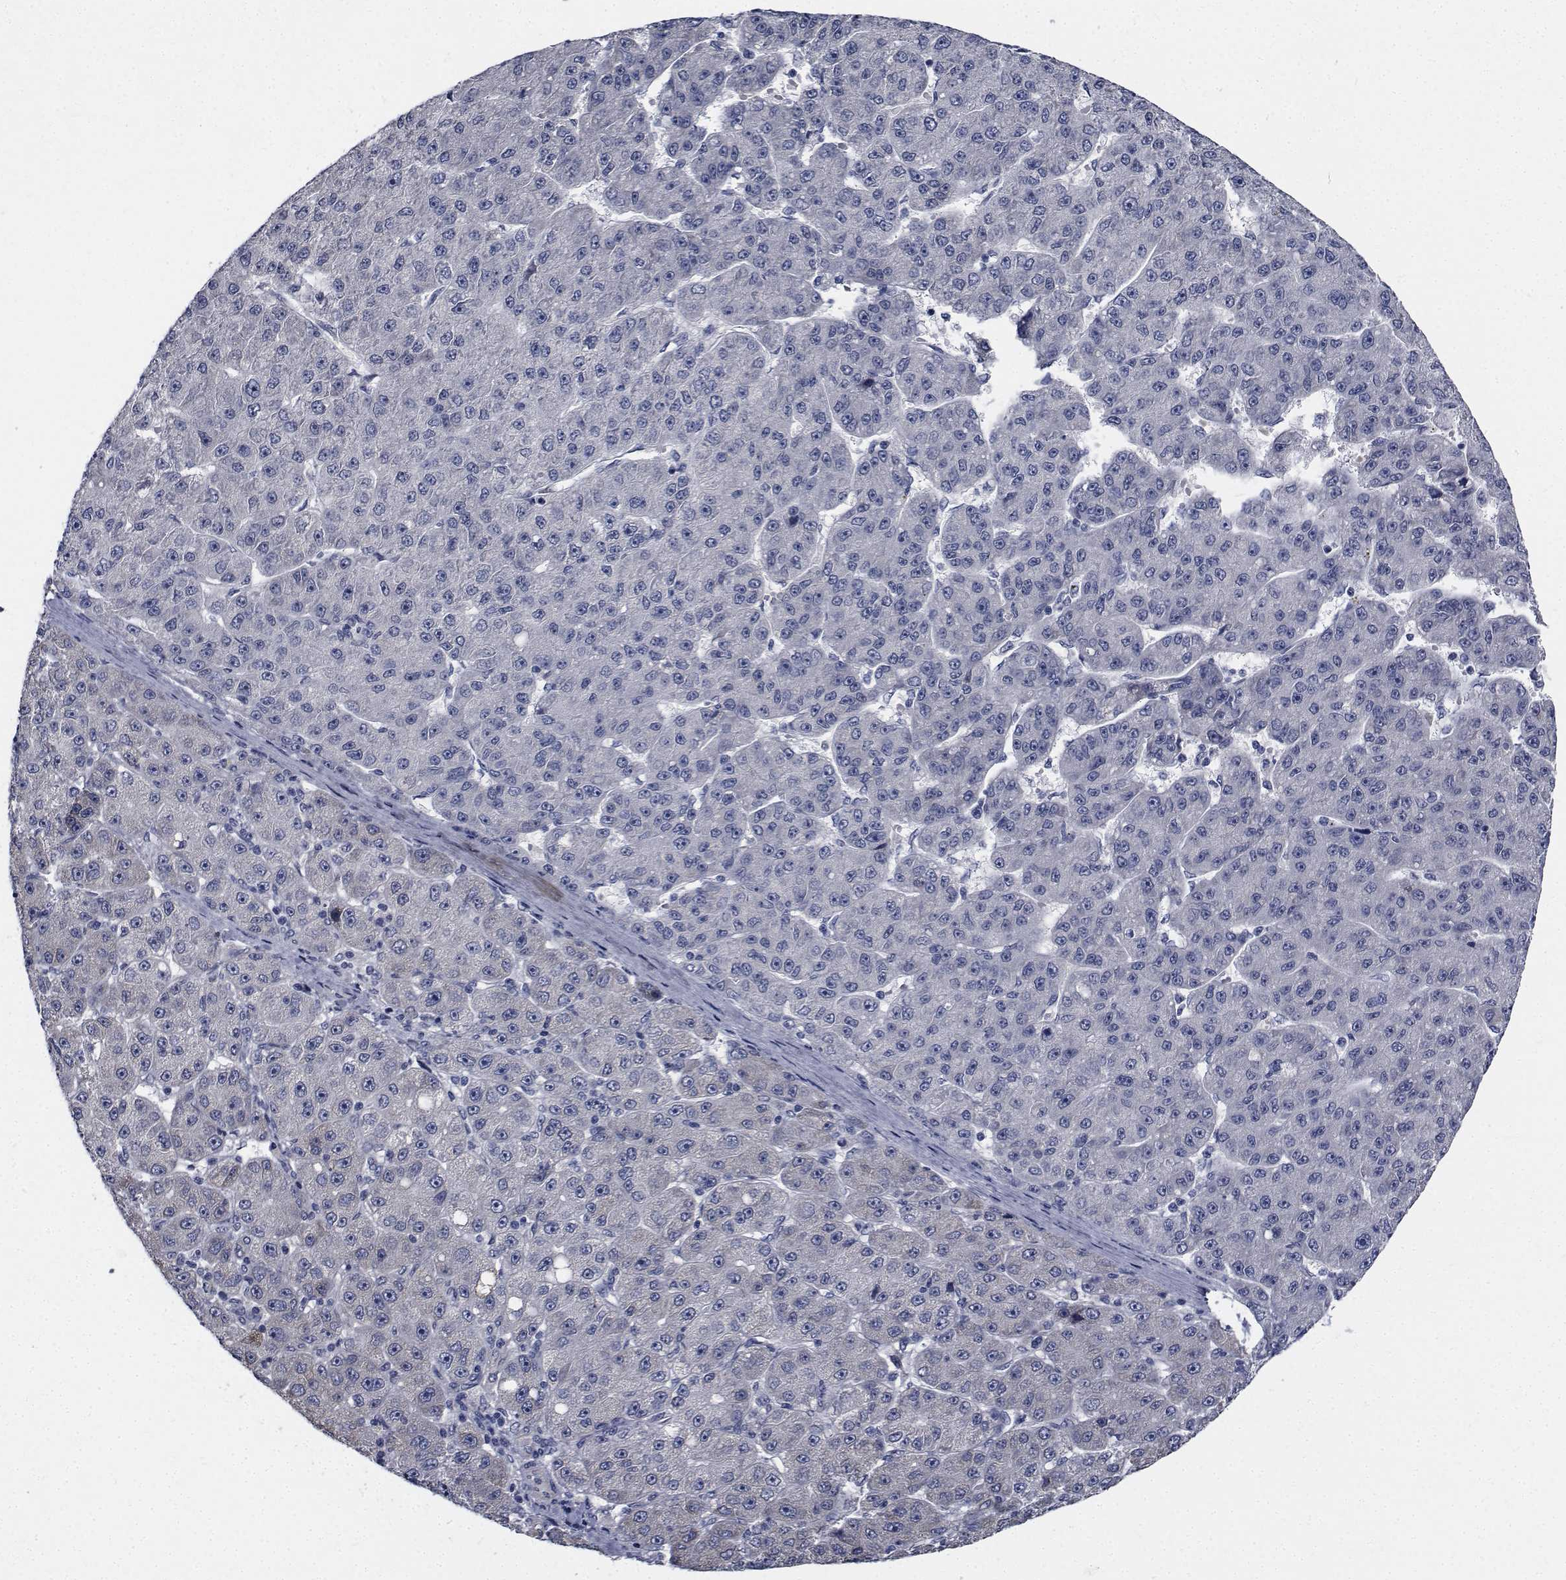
{"staining": {"intensity": "negative", "quantity": "none", "location": "none"}, "tissue": "liver cancer", "cell_type": "Tumor cells", "image_type": "cancer", "snomed": [{"axis": "morphology", "description": "Carcinoma, Hepatocellular, NOS"}, {"axis": "topography", "description": "Liver"}], "caption": "There is no significant expression in tumor cells of liver cancer. (DAB (3,3'-diaminobenzidine) immunohistochemistry with hematoxylin counter stain).", "gene": "TTBK1", "patient": {"sex": "male", "age": 67}}